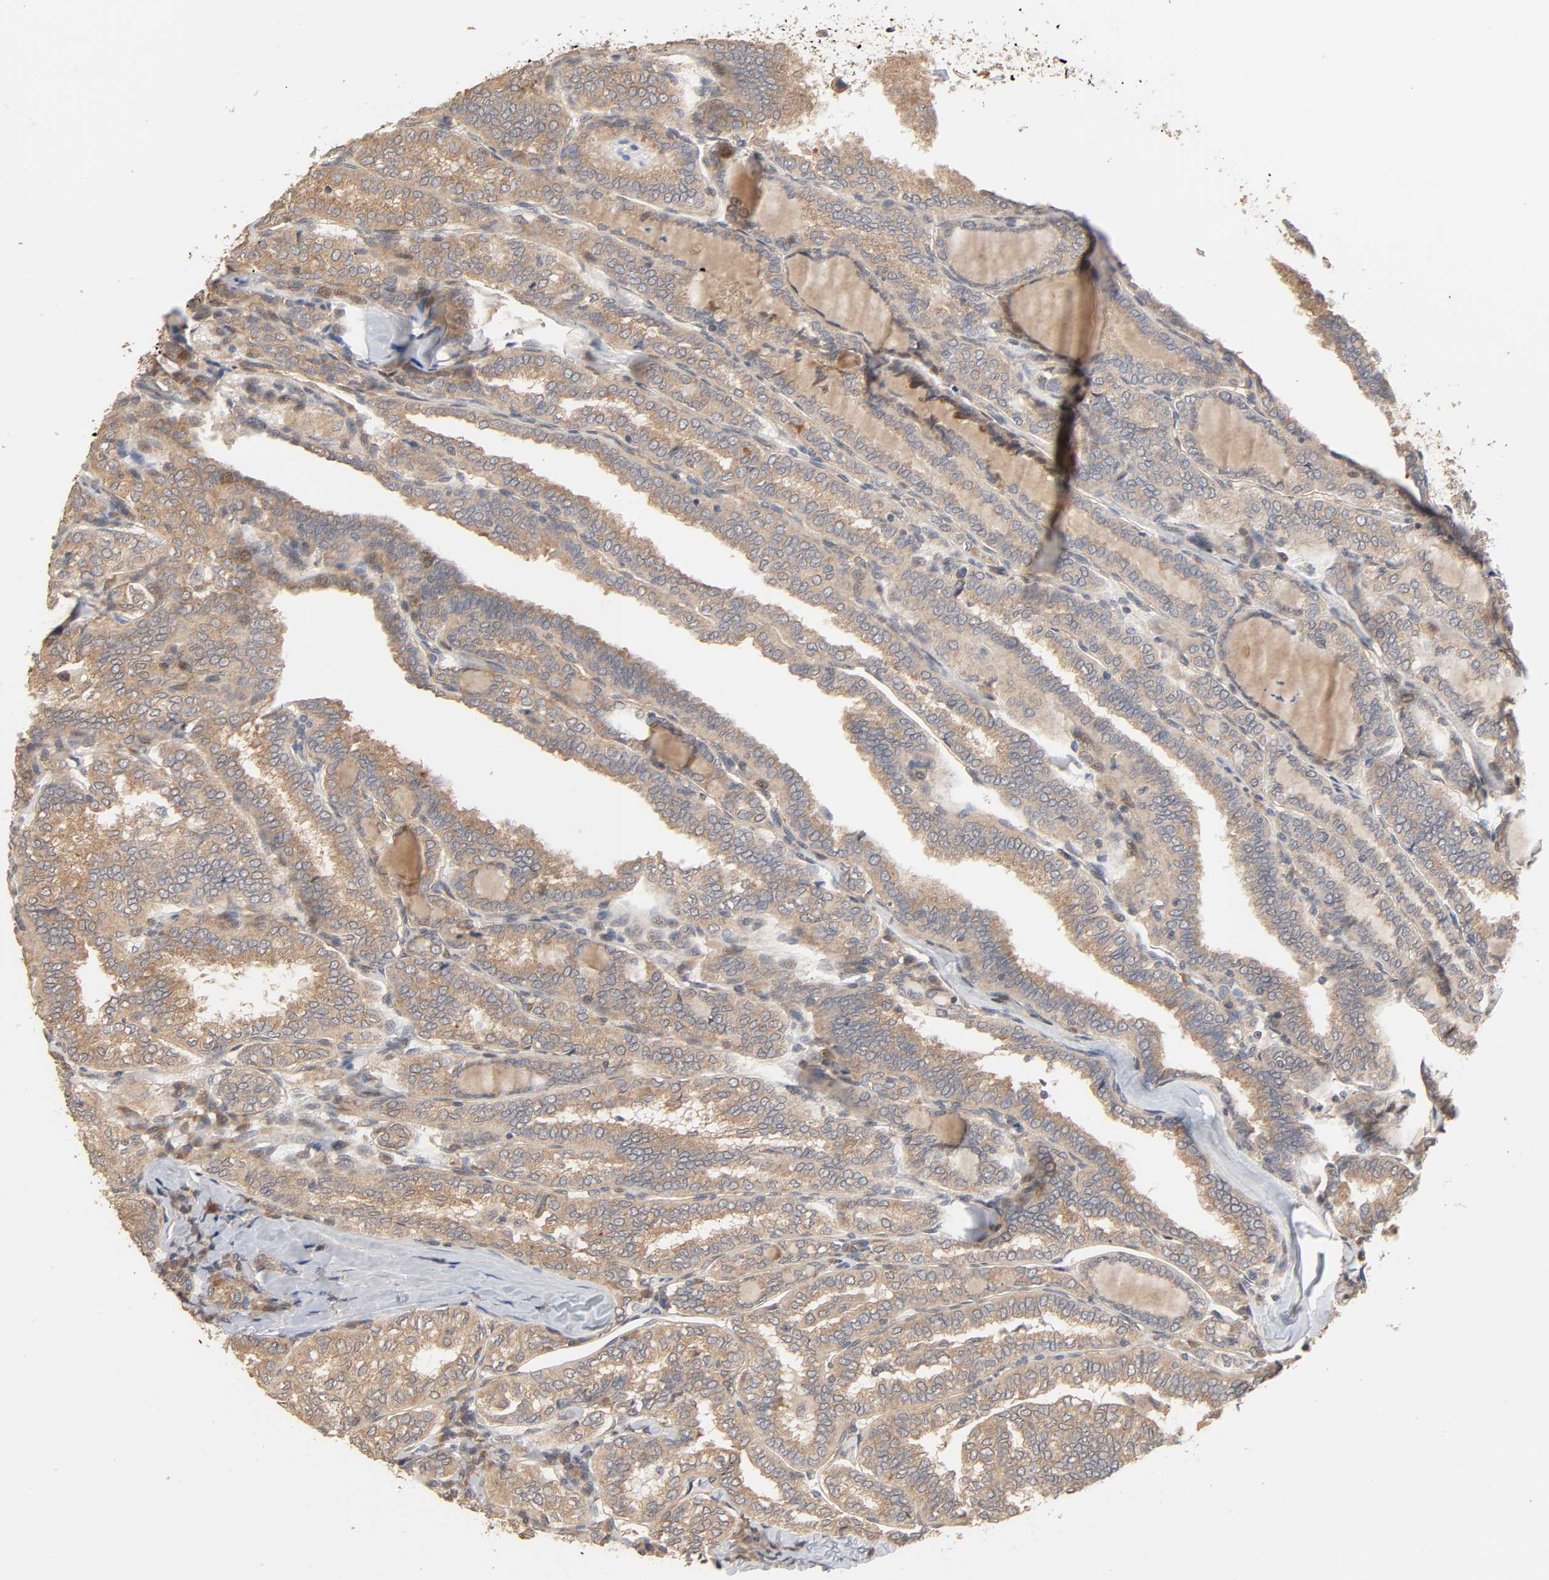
{"staining": {"intensity": "moderate", "quantity": ">75%", "location": "cytoplasmic/membranous"}, "tissue": "thyroid cancer", "cell_type": "Tumor cells", "image_type": "cancer", "snomed": [{"axis": "morphology", "description": "Papillary adenocarcinoma, NOS"}, {"axis": "topography", "description": "Thyroid gland"}], "caption": "This photomicrograph reveals immunohistochemistry (IHC) staining of thyroid cancer (papillary adenocarcinoma), with medium moderate cytoplasmic/membranous positivity in about >75% of tumor cells.", "gene": "NEMF", "patient": {"sex": "female", "age": 30}}